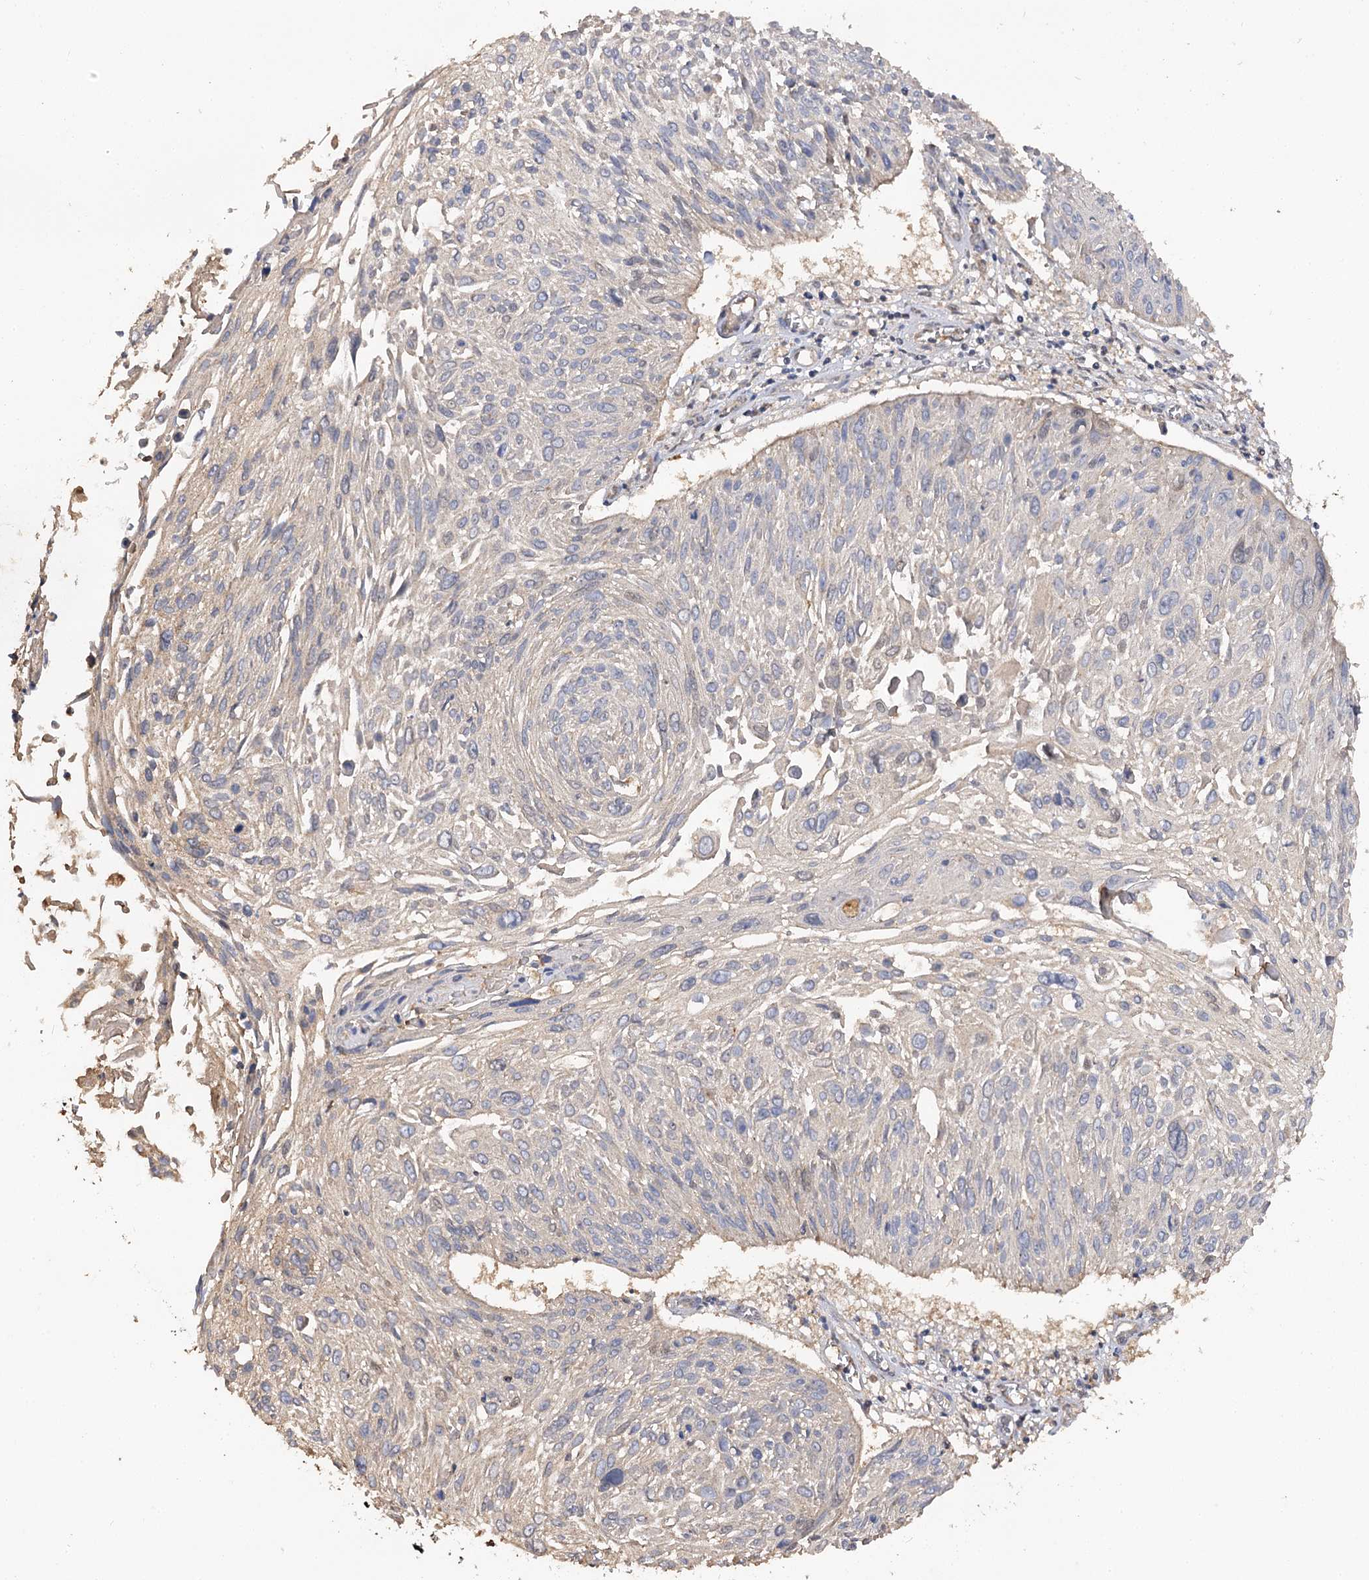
{"staining": {"intensity": "negative", "quantity": "none", "location": "none"}, "tissue": "cervical cancer", "cell_type": "Tumor cells", "image_type": "cancer", "snomed": [{"axis": "morphology", "description": "Squamous cell carcinoma, NOS"}, {"axis": "topography", "description": "Cervix"}], "caption": "The photomicrograph exhibits no significant expression in tumor cells of cervical cancer (squamous cell carcinoma).", "gene": "ARL13A", "patient": {"sex": "female", "age": 51}}